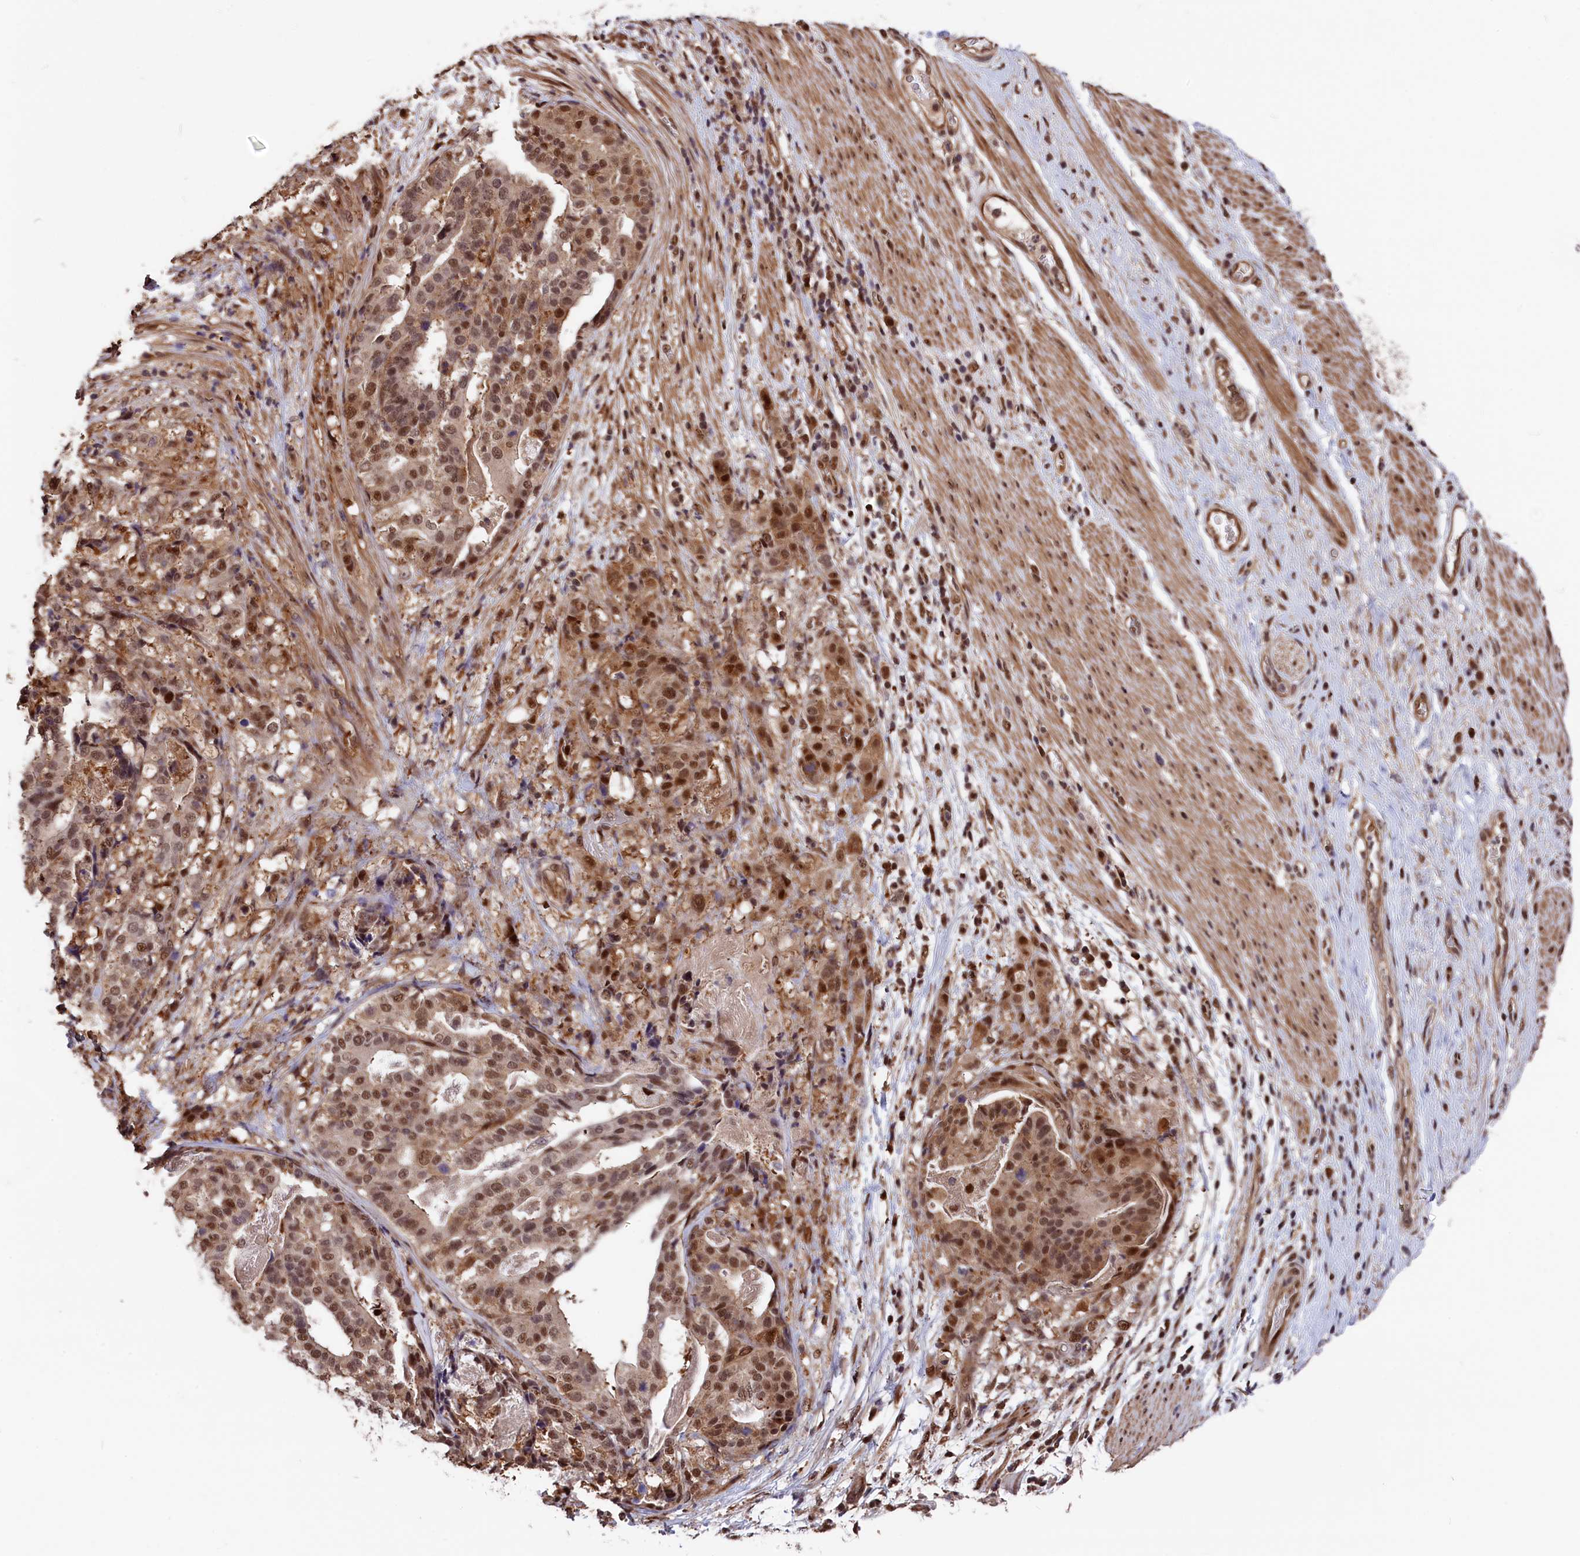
{"staining": {"intensity": "moderate", "quantity": ">75%", "location": "nuclear"}, "tissue": "stomach cancer", "cell_type": "Tumor cells", "image_type": "cancer", "snomed": [{"axis": "morphology", "description": "Adenocarcinoma, NOS"}, {"axis": "topography", "description": "Stomach"}], "caption": "Immunohistochemistry (IHC) micrograph of neoplastic tissue: human stomach cancer (adenocarcinoma) stained using IHC displays medium levels of moderate protein expression localized specifically in the nuclear of tumor cells, appearing as a nuclear brown color.", "gene": "ADRM1", "patient": {"sex": "male", "age": 48}}